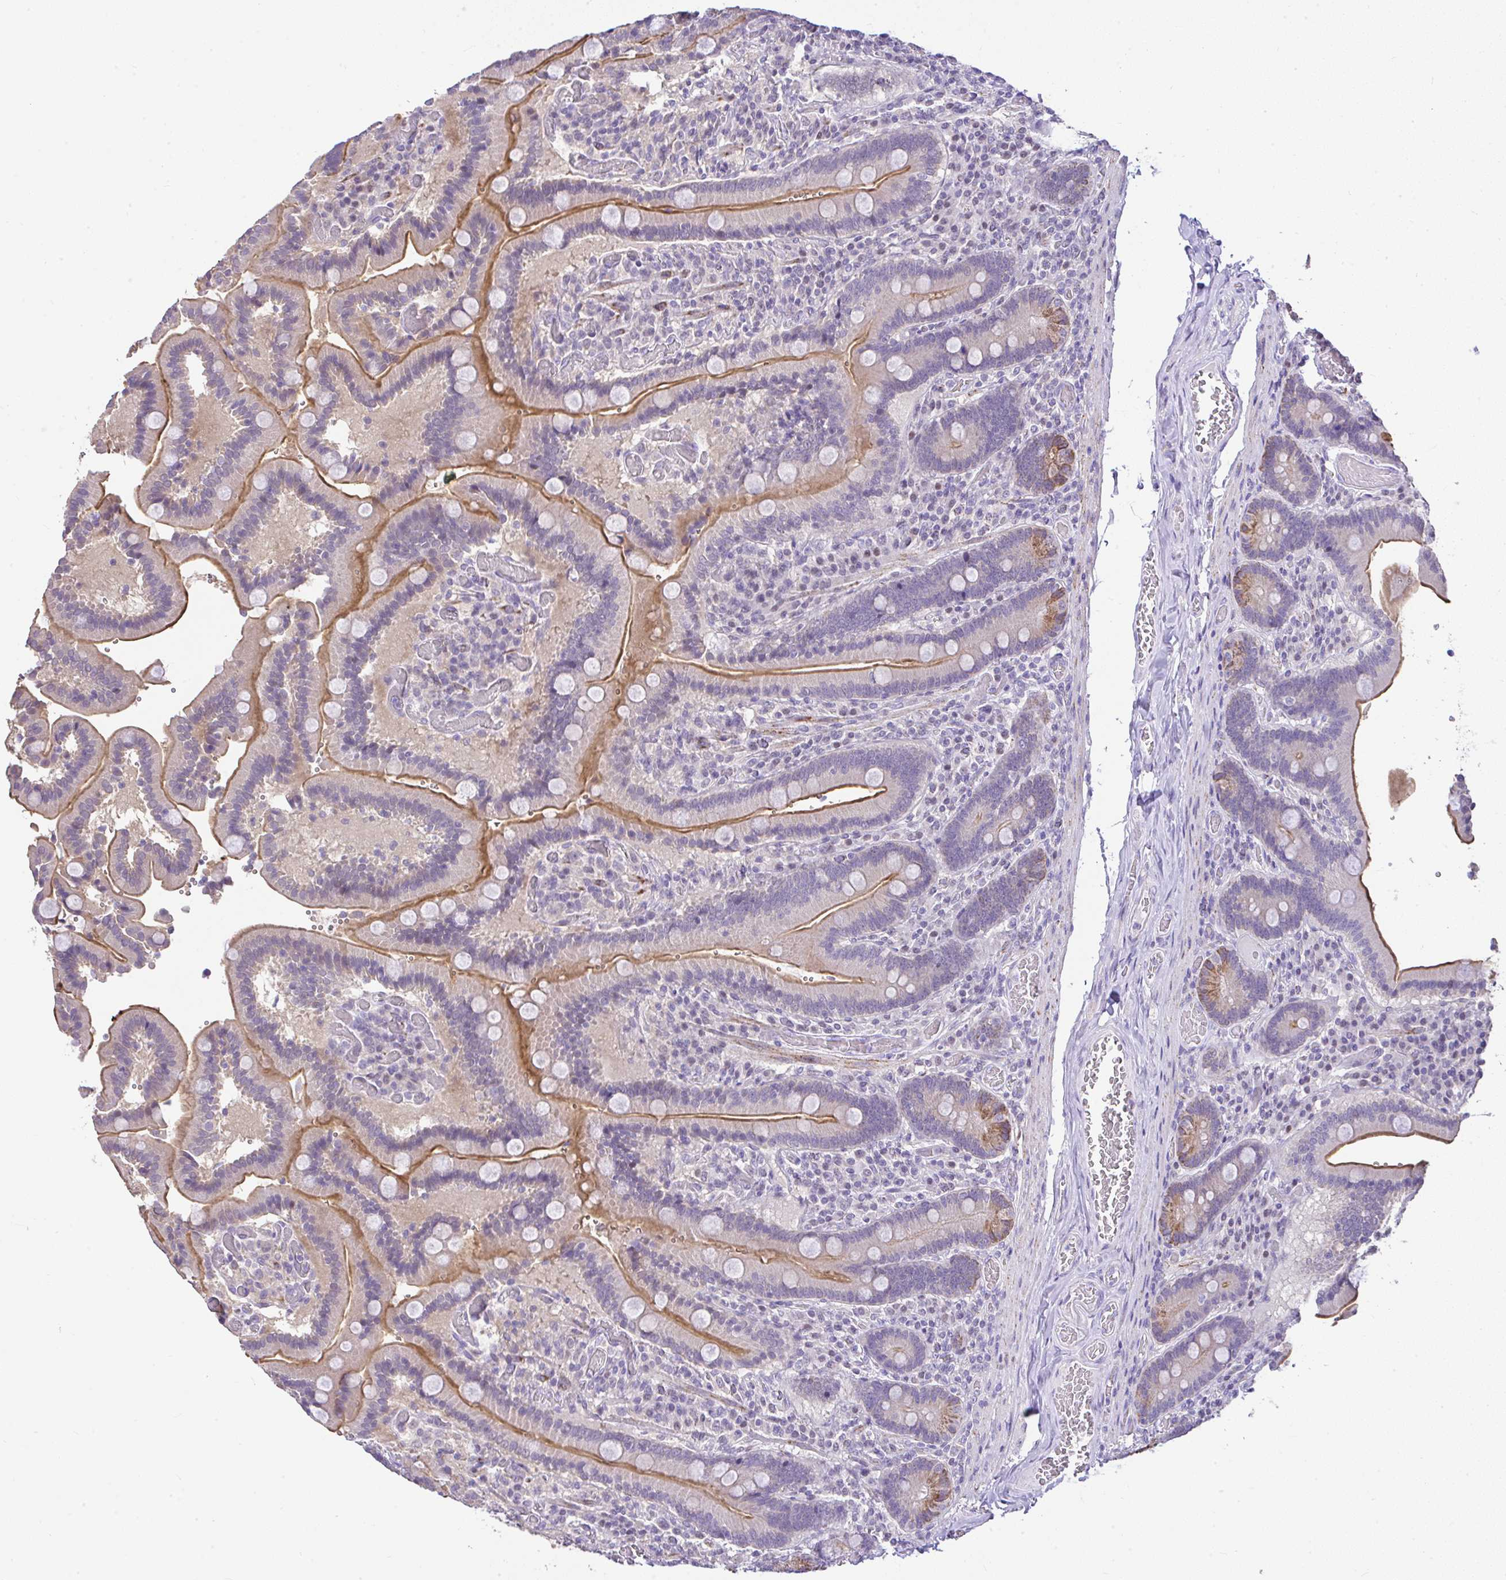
{"staining": {"intensity": "moderate", "quantity": "25%-75%", "location": "cytoplasmic/membranous"}, "tissue": "duodenum", "cell_type": "Glandular cells", "image_type": "normal", "snomed": [{"axis": "morphology", "description": "Normal tissue, NOS"}, {"axis": "topography", "description": "Duodenum"}], "caption": "Immunohistochemistry of unremarkable duodenum reveals medium levels of moderate cytoplasmic/membranous staining in about 25%-75% of glandular cells.", "gene": "CTU1", "patient": {"sex": "female", "age": 62}}